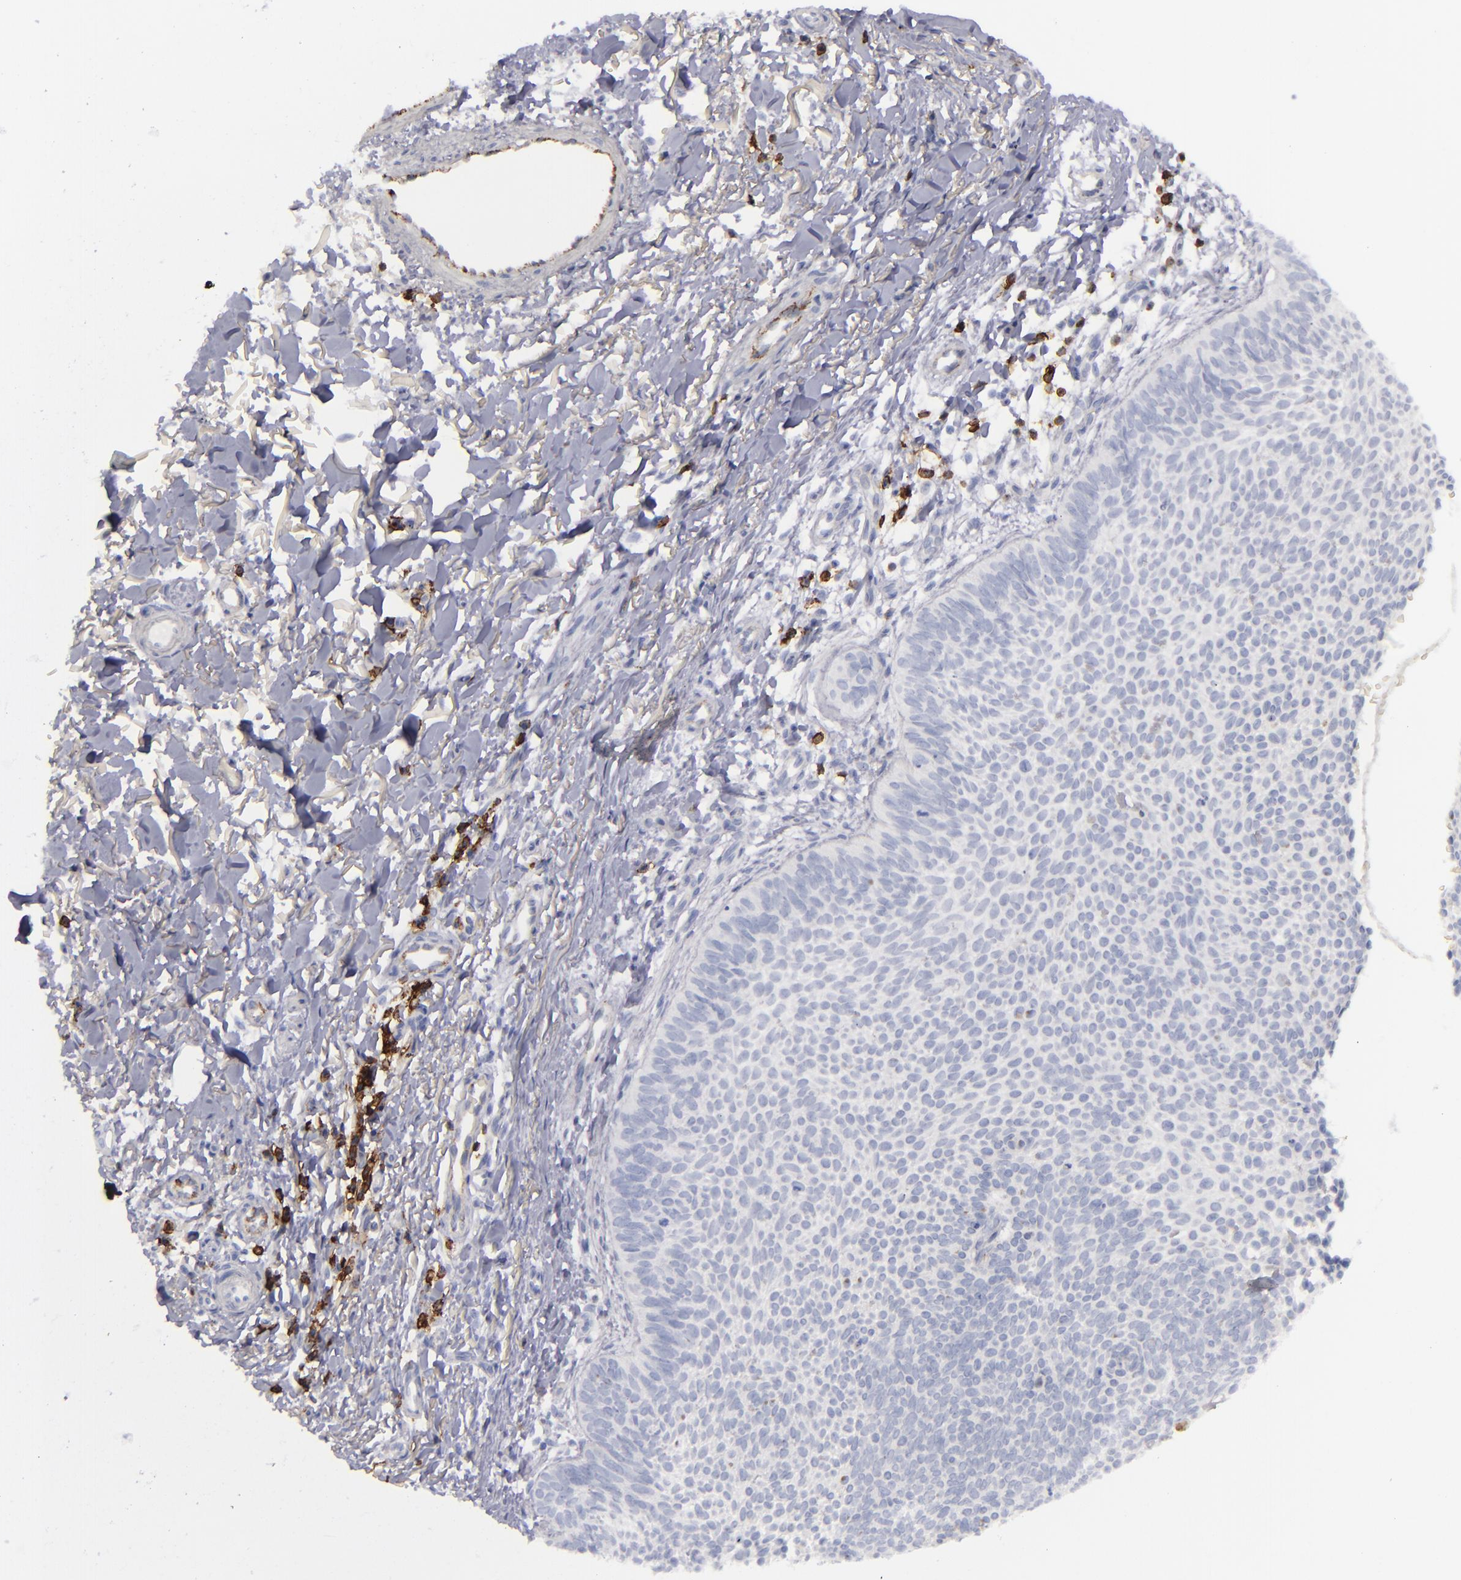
{"staining": {"intensity": "negative", "quantity": "none", "location": "none"}, "tissue": "skin cancer", "cell_type": "Tumor cells", "image_type": "cancer", "snomed": [{"axis": "morphology", "description": "Basal cell carcinoma"}, {"axis": "topography", "description": "Skin"}], "caption": "The micrograph exhibits no significant staining in tumor cells of skin cancer (basal cell carcinoma). Brightfield microscopy of immunohistochemistry stained with DAB (3,3'-diaminobenzidine) (brown) and hematoxylin (blue), captured at high magnification.", "gene": "CD27", "patient": {"sex": "male", "age": 84}}